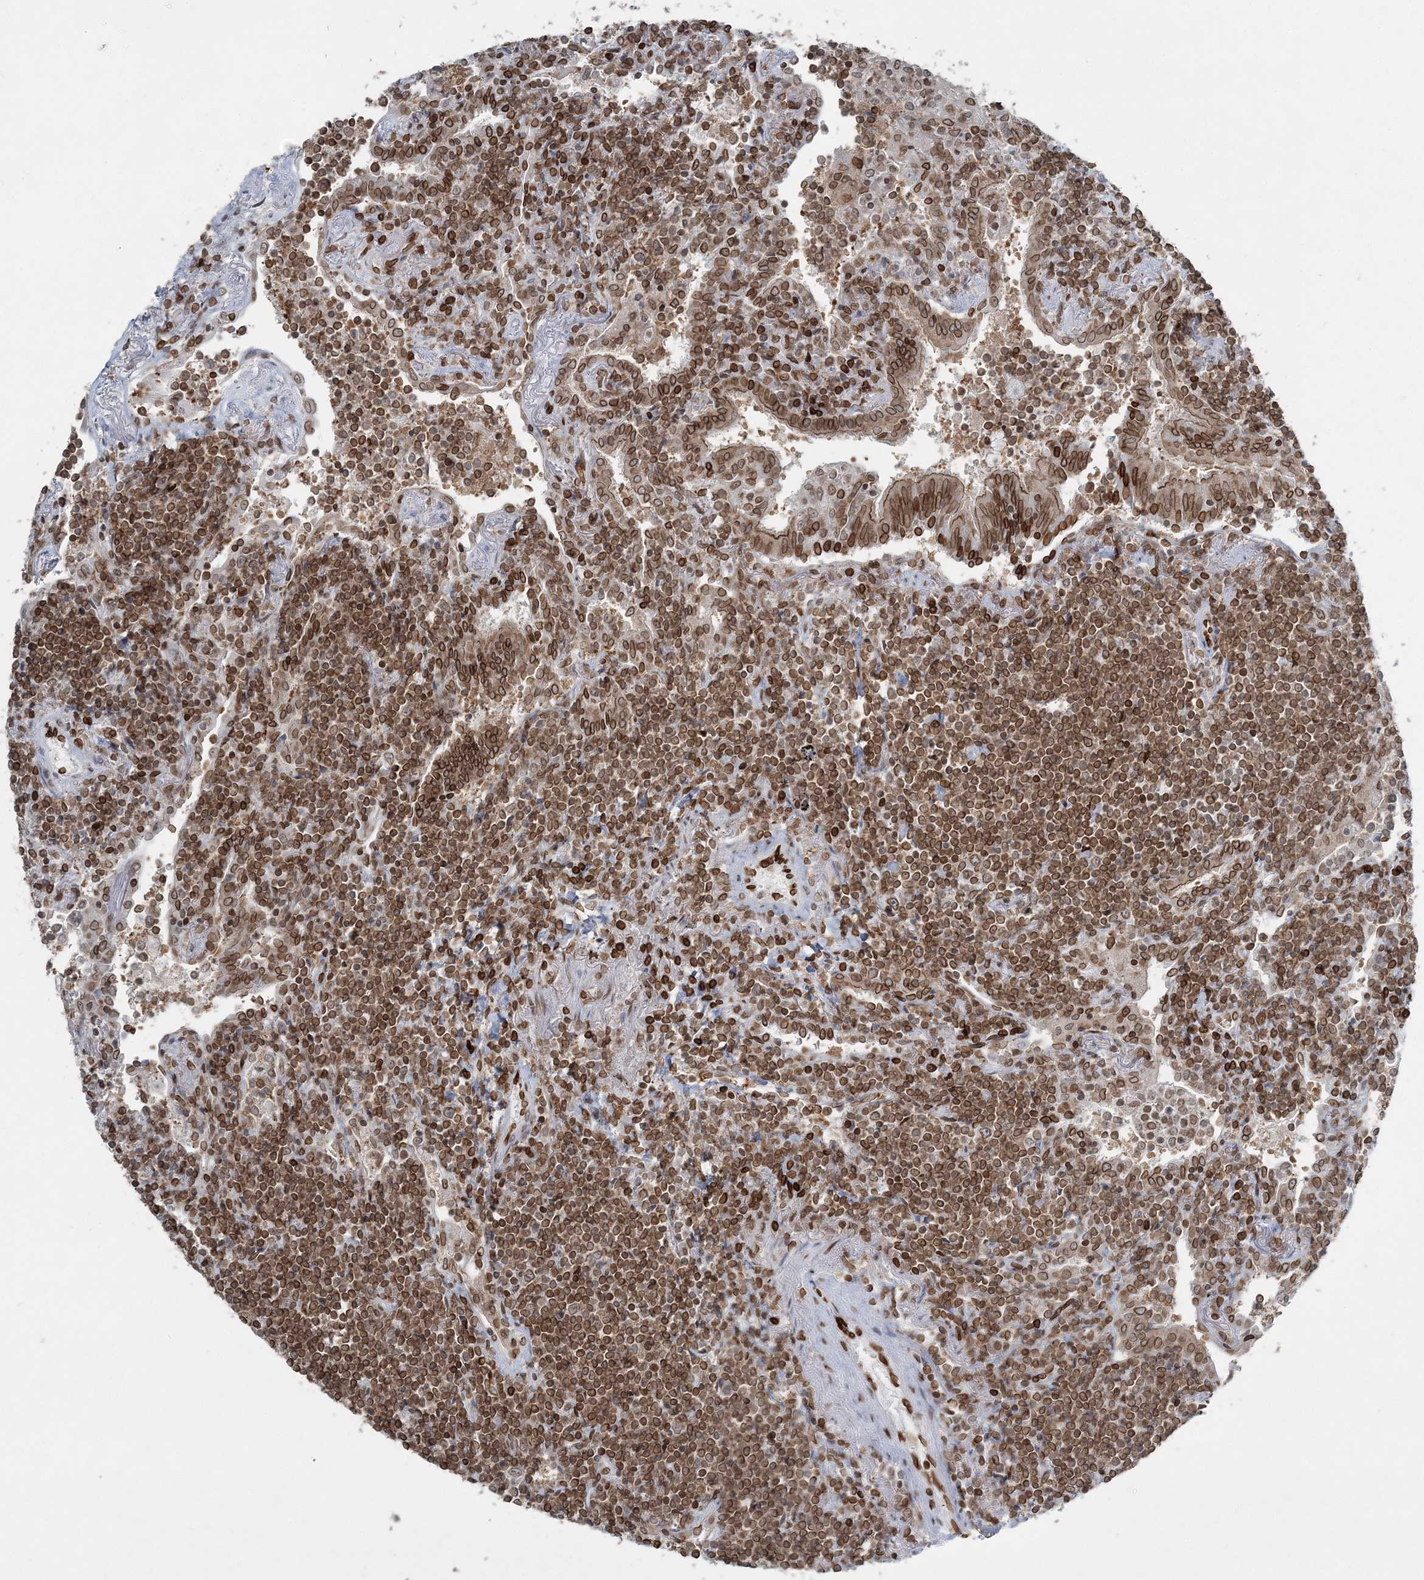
{"staining": {"intensity": "moderate", "quantity": ">75%", "location": "nuclear"}, "tissue": "lymphoma", "cell_type": "Tumor cells", "image_type": "cancer", "snomed": [{"axis": "morphology", "description": "Malignant lymphoma, non-Hodgkin's type, Low grade"}, {"axis": "topography", "description": "Lung"}], "caption": "Immunohistochemistry (IHC) (DAB) staining of malignant lymphoma, non-Hodgkin's type (low-grade) reveals moderate nuclear protein expression in approximately >75% of tumor cells. The protein is stained brown, and the nuclei are stained in blue (DAB IHC with brightfield microscopy, high magnification).", "gene": "GJD4", "patient": {"sex": "female", "age": 71}}